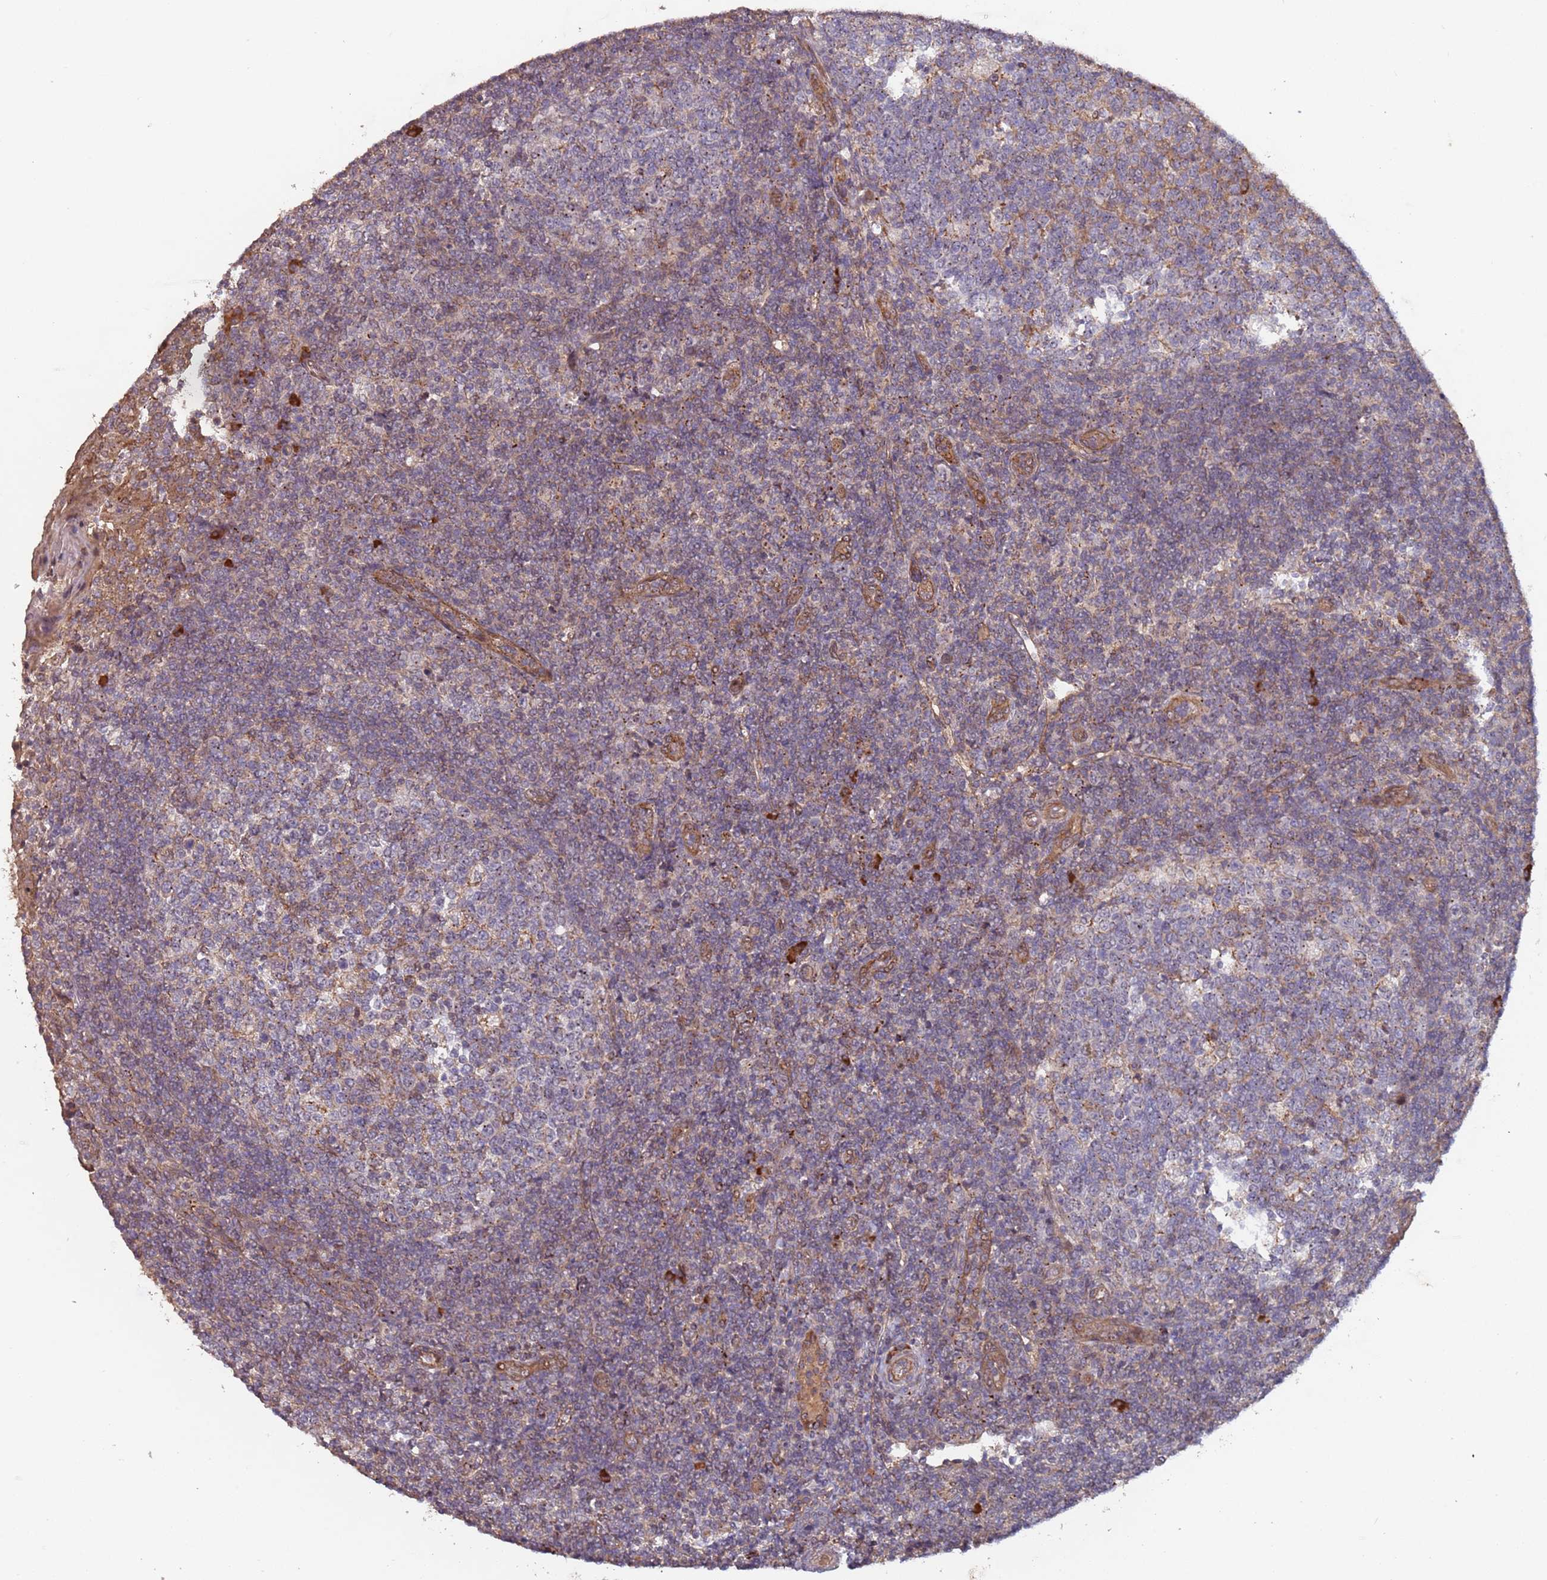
{"staining": {"intensity": "weak", "quantity": "<25%", "location": "cytoplasmic/membranous"}, "tissue": "tonsil", "cell_type": "Germinal center cells", "image_type": "normal", "snomed": [{"axis": "morphology", "description": "Normal tissue, NOS"}, {"axis": "topography", "description": "Tonsil"}], "caption": "This image is of unremarkable tonsil stained with immunohistochemistry to label a protein in brown with the nuclei are counter-stained blue. There is no positivity in germinal center cells.", "gene": "KANSL1L", "patient": {"sex": "female", "age": 19}}